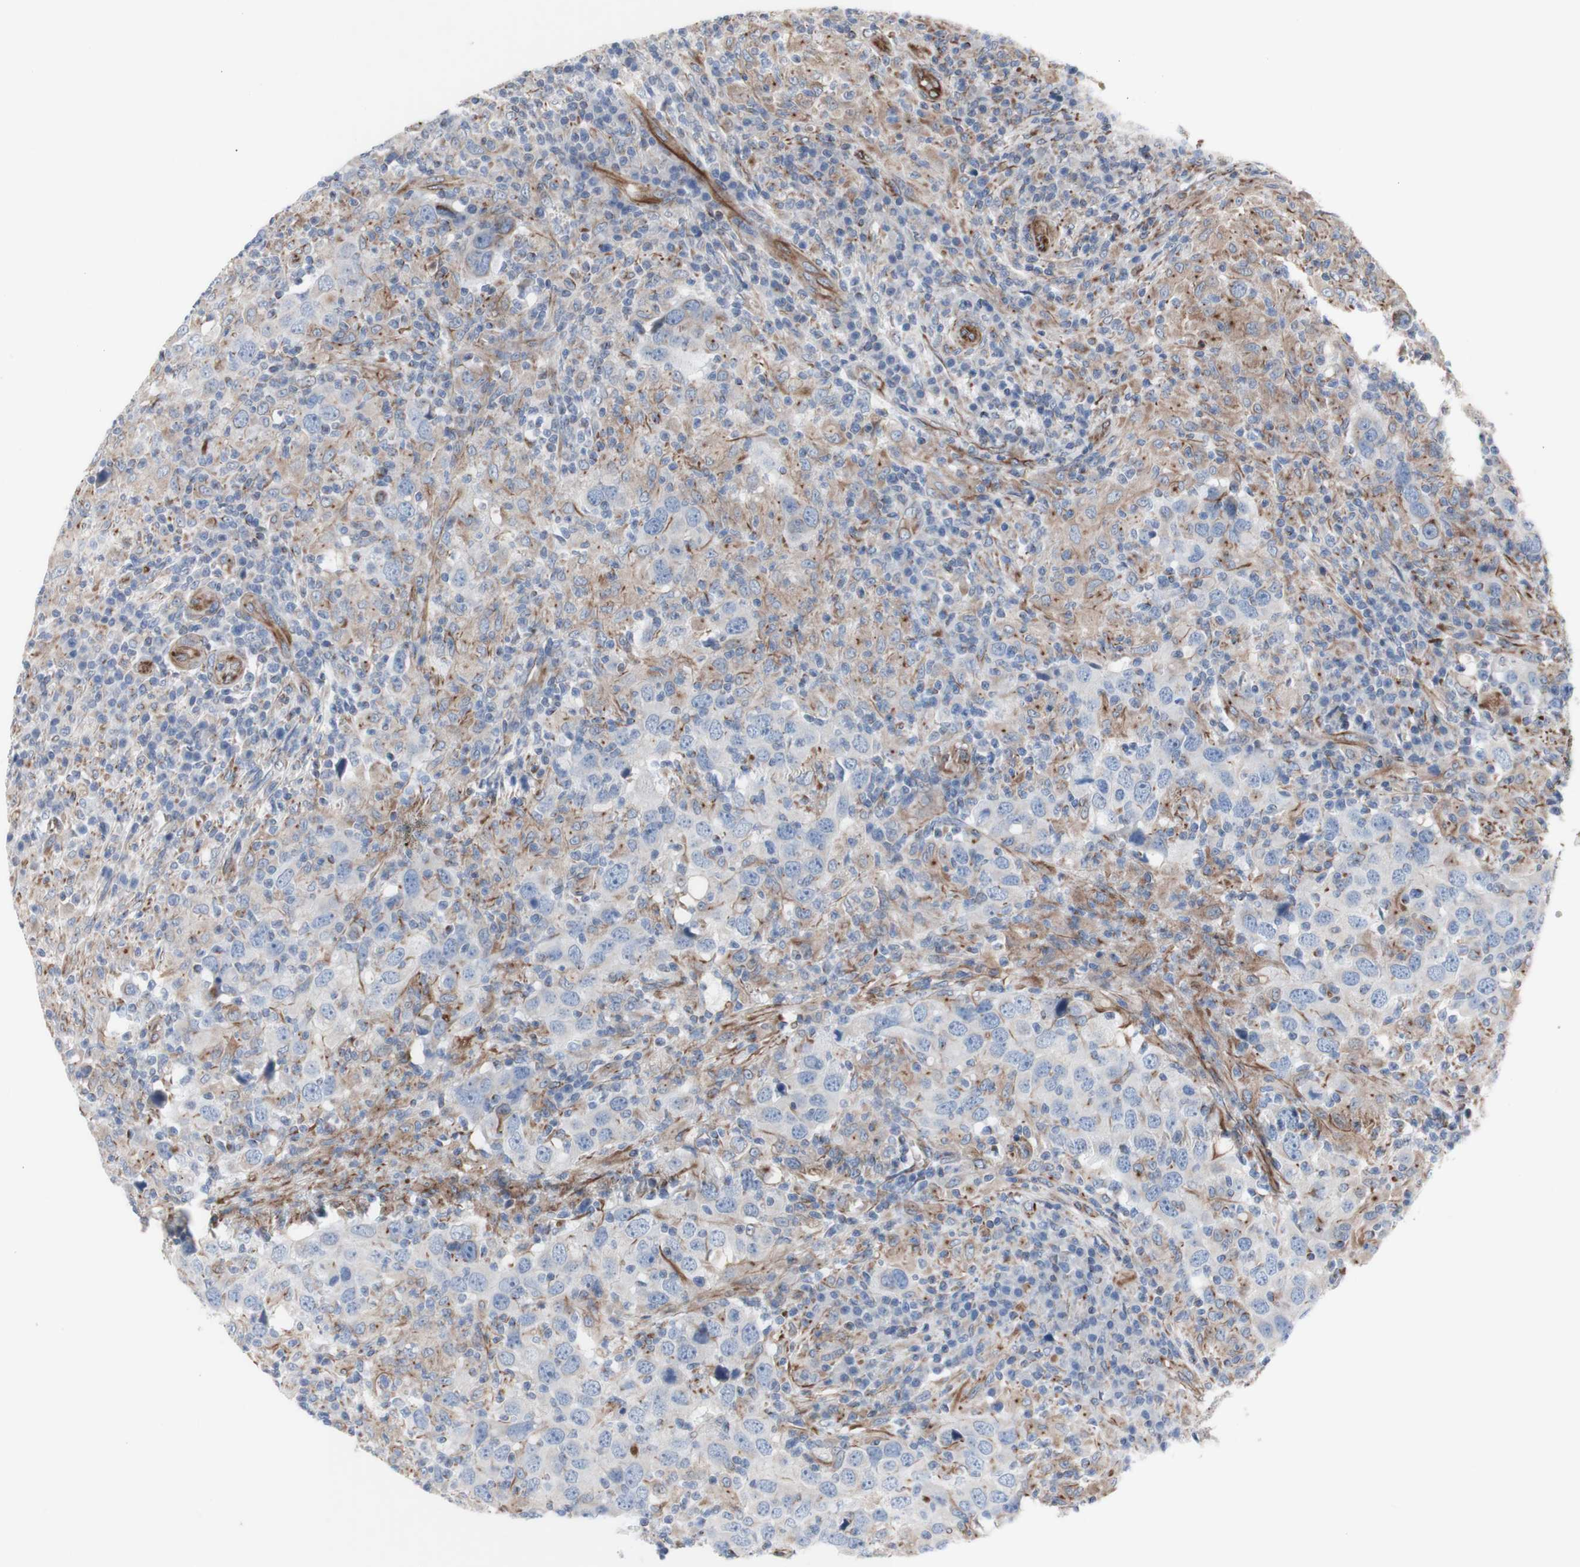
{"staining": {"intensity": "weak", "quantity": "<25%", "location": "cytoplasmic/membranous"}, "tissue": "head and neck cancer", "cell_type": "Tumor cells", "image_type": "cancer", "snomed": [{"axis": "morphology", "description": "Adenocarcinoma, NOS"}, {"axis": "topography", "description": "Salivary gland"}, {"axis": "topography", "description": "Head-Neck"}], "caption": "Immunohistochemical staining of head and neck cancer (adenocarcinoma) demonstrates no significant staining in tumor cells.", "gene": "AGPAT5", "patient": {"sex": "female", "age": 65}}